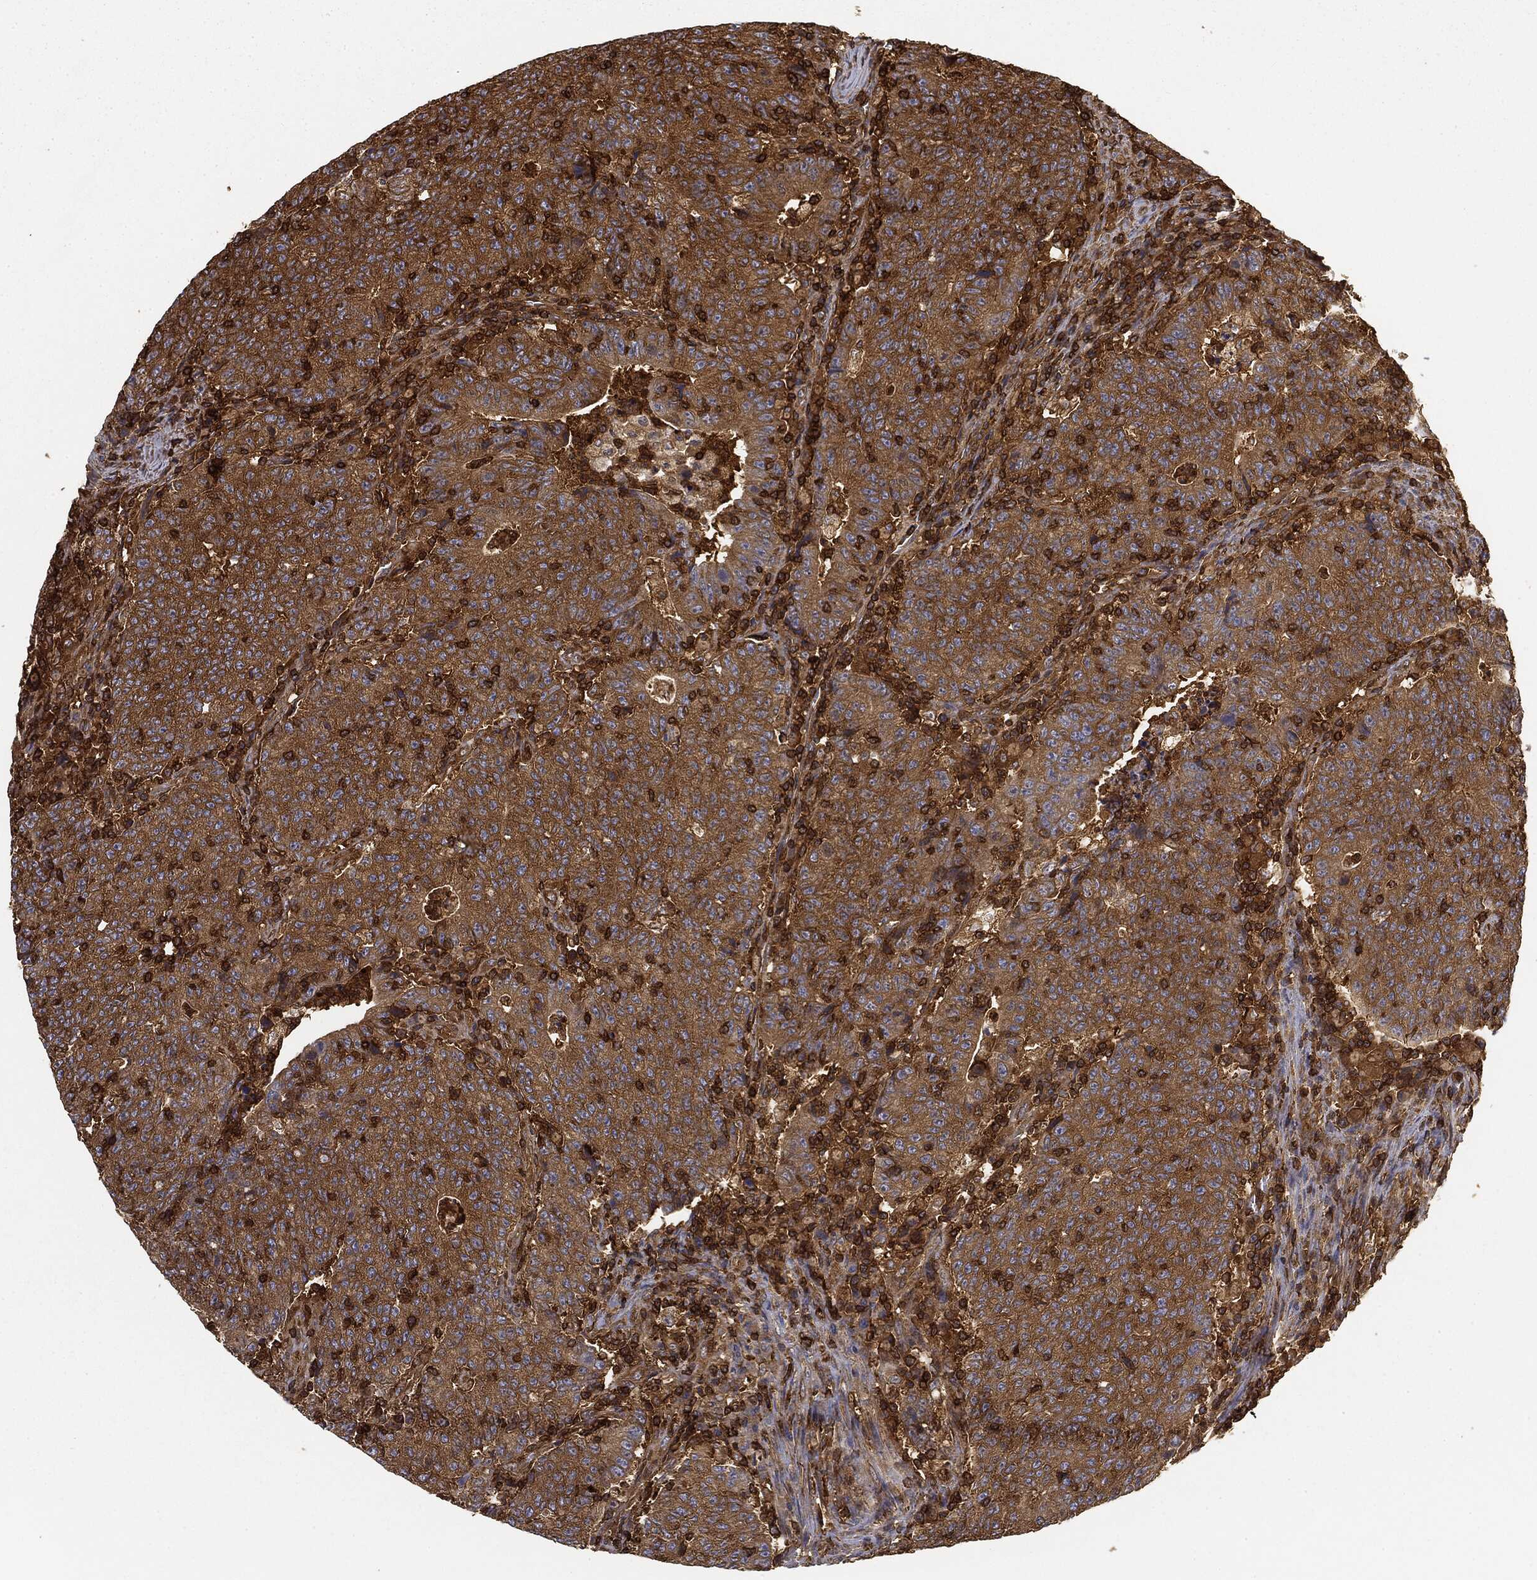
{"staining": {"intensity": "moderate", "quantity": ">75%", "location": "cytoplasmic/membranous"}, "tissue": "colorectal cancer", "cell_type": "Tumor cells", "image_type": "cancer", "snomed": [{"axis": "morphology", "description": "Adenocarcinoma, NOS"}, {"axis": "topography", "description": "Colon"}], "caption": "The immunohistochemical stain highlights moderate cytoplasmic/membranous expression in tumor cells of colorectal cancer tissue.", "gene": "WDR1", "patient": {"sex": "female", "age": 75}}